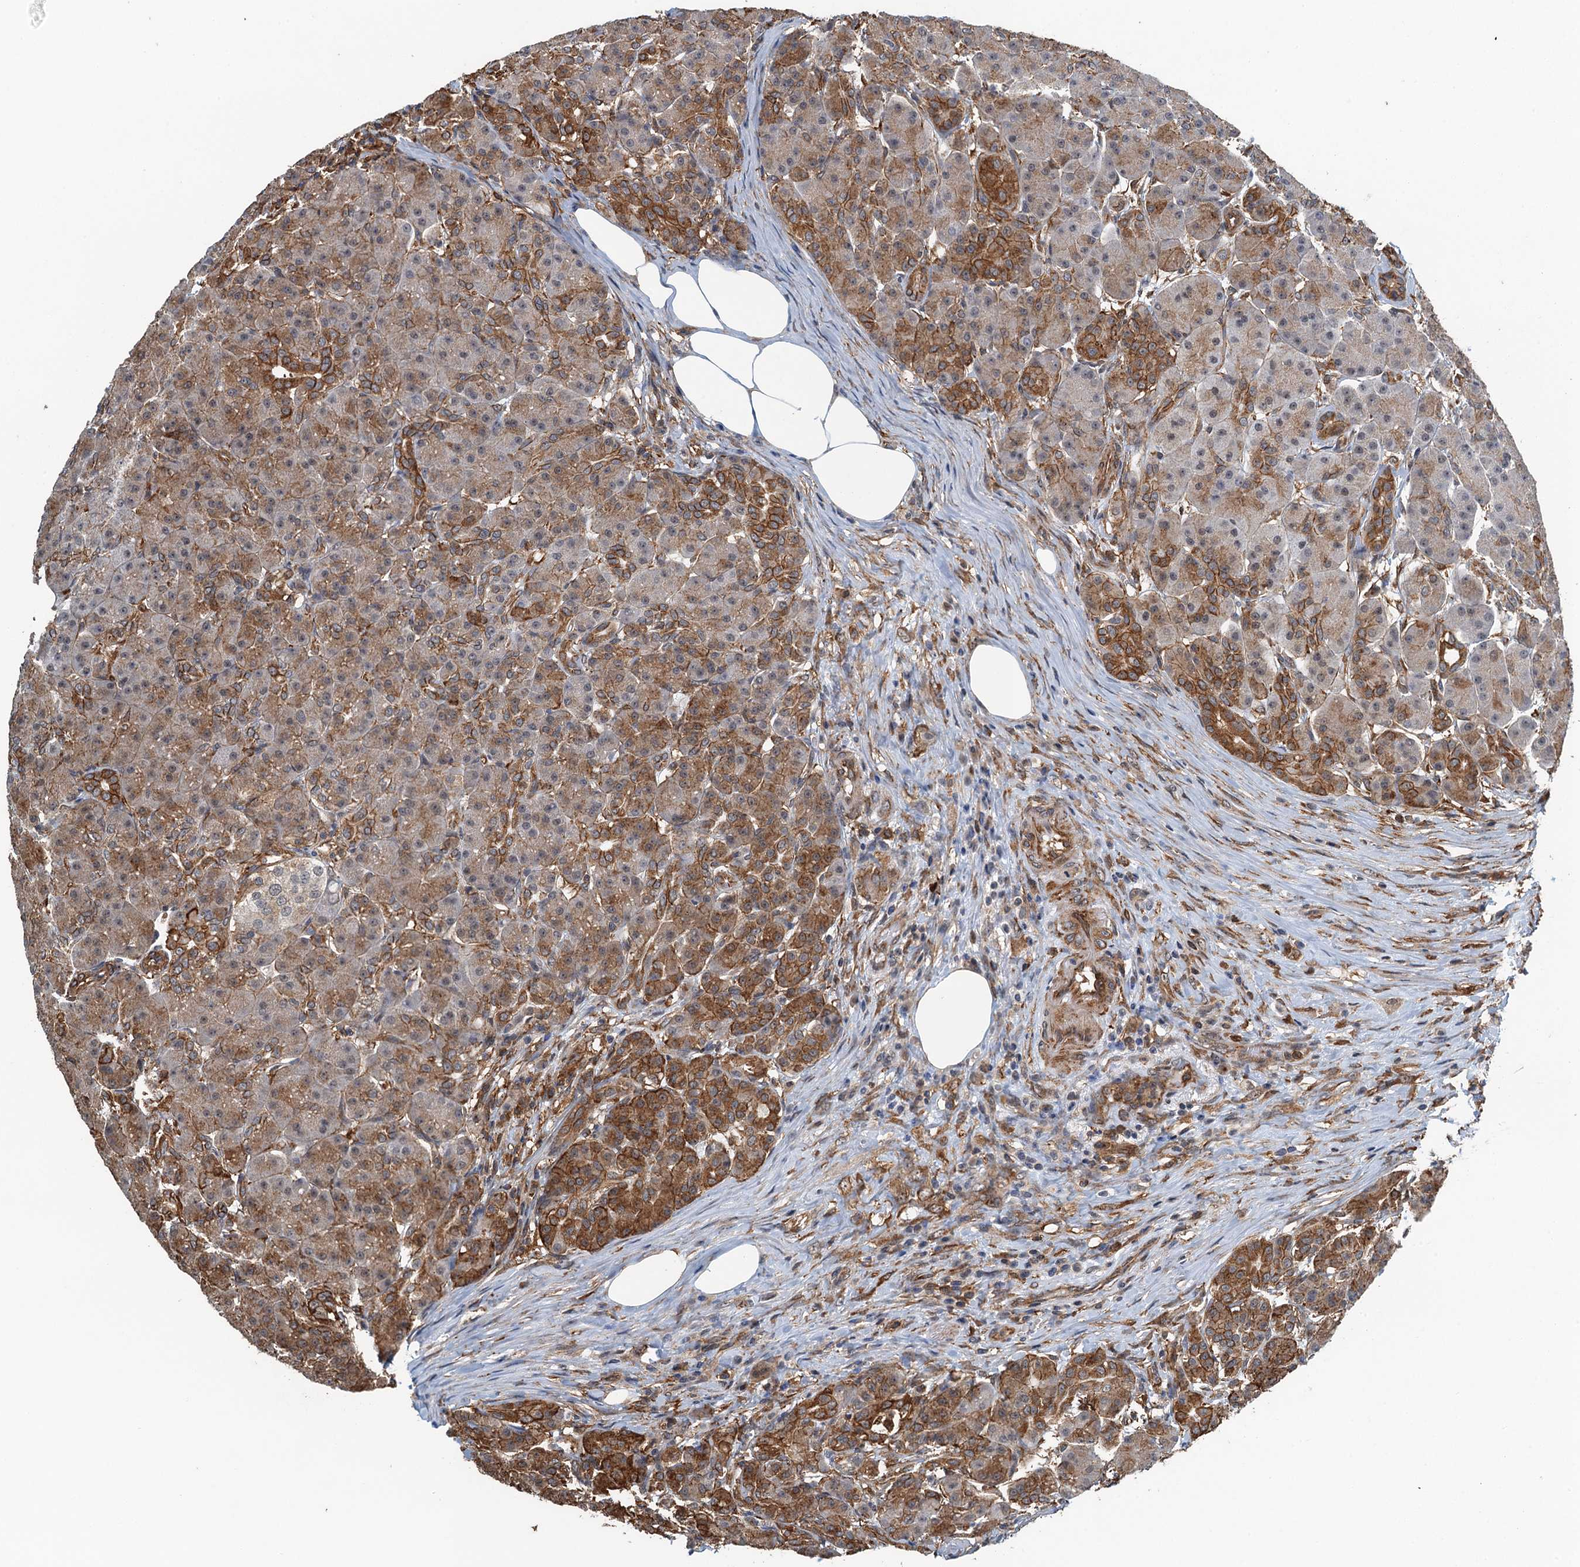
{"staining": {"intensity": "moderate", "quantity": ">75%", "location": "cytoplasmic/membranous"}, "tissue": "pancreas", "cell_type": "Exocrine glandular cells", "image_type": "normal", "snomed": [{"axis": "morphology", "description": "Normal tissue, NOS"}, {"axis": "topography", "description": "Pancreas"}], "caption": "A medium amount of moderate cytoplasmic/membranous positivity is appreciated in about >75% of exocrine glandular cells in normal pancreas. Immunohistochemistry (ihc) stains the protein of interest in brown and the nuclei are stained blue.", "gene": "WHAMM", "patient": {"sex": "male", "age": 63}}